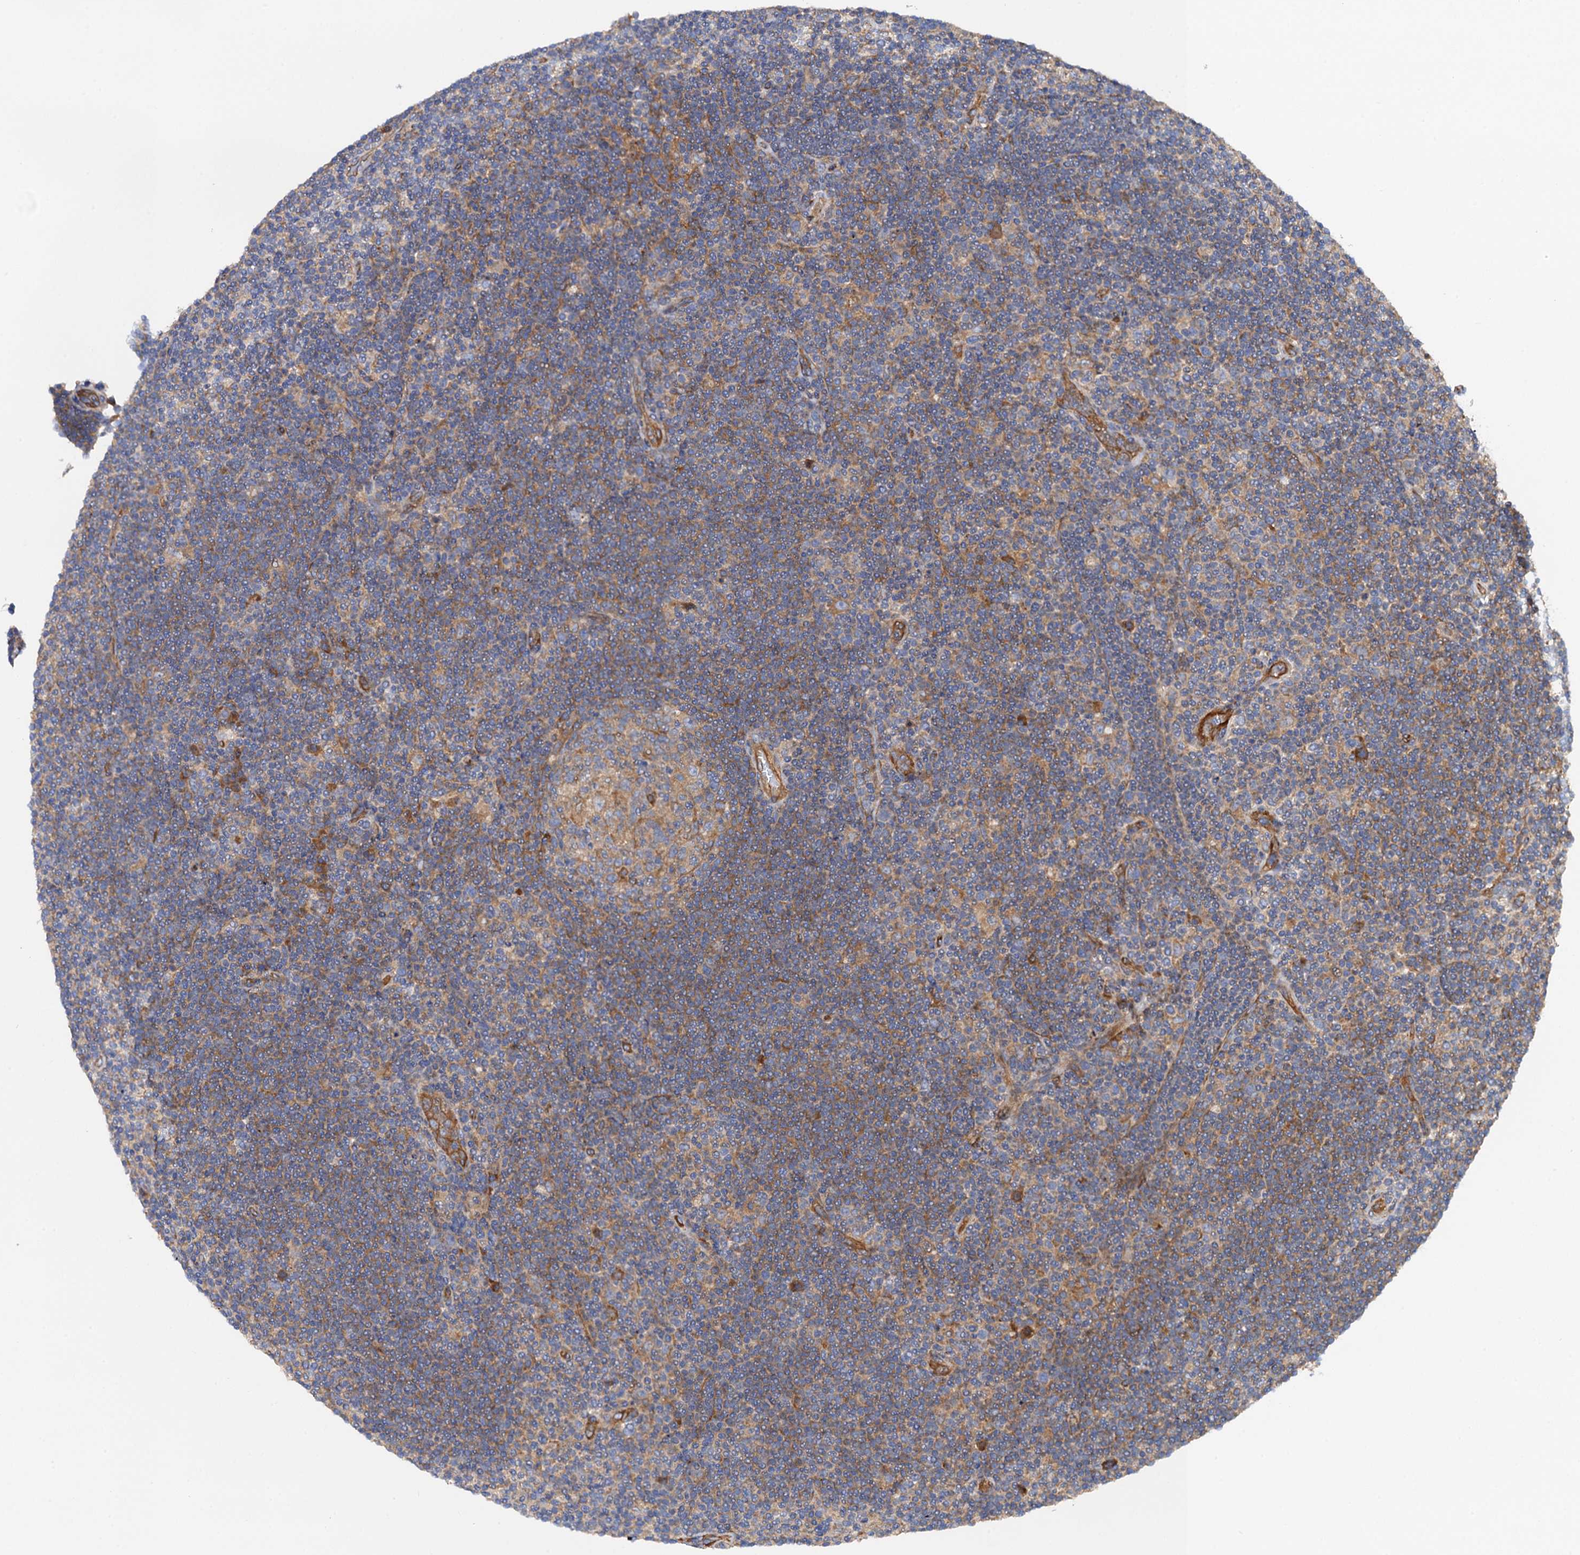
{"staining": {"intensity": "negative", "quantity": "none", "location": "none"}, "tissue": "lymphoma", "cell_type": "Tumor cells", "image_type": "cancer", "snomed": [{"axis": "morphology", "description": "Hodgkin's disease, NOS"}, {"axis": "topography", "description": "Lymph node"}], "caption": "Immunohistochemistry image of neoplastic tissue: Hodgkin's disease stained with DAB reveals no significant protein positivity in tumor cells.", "gene": "MRPL48", "patient": {"sex": "female", "age": 57}}